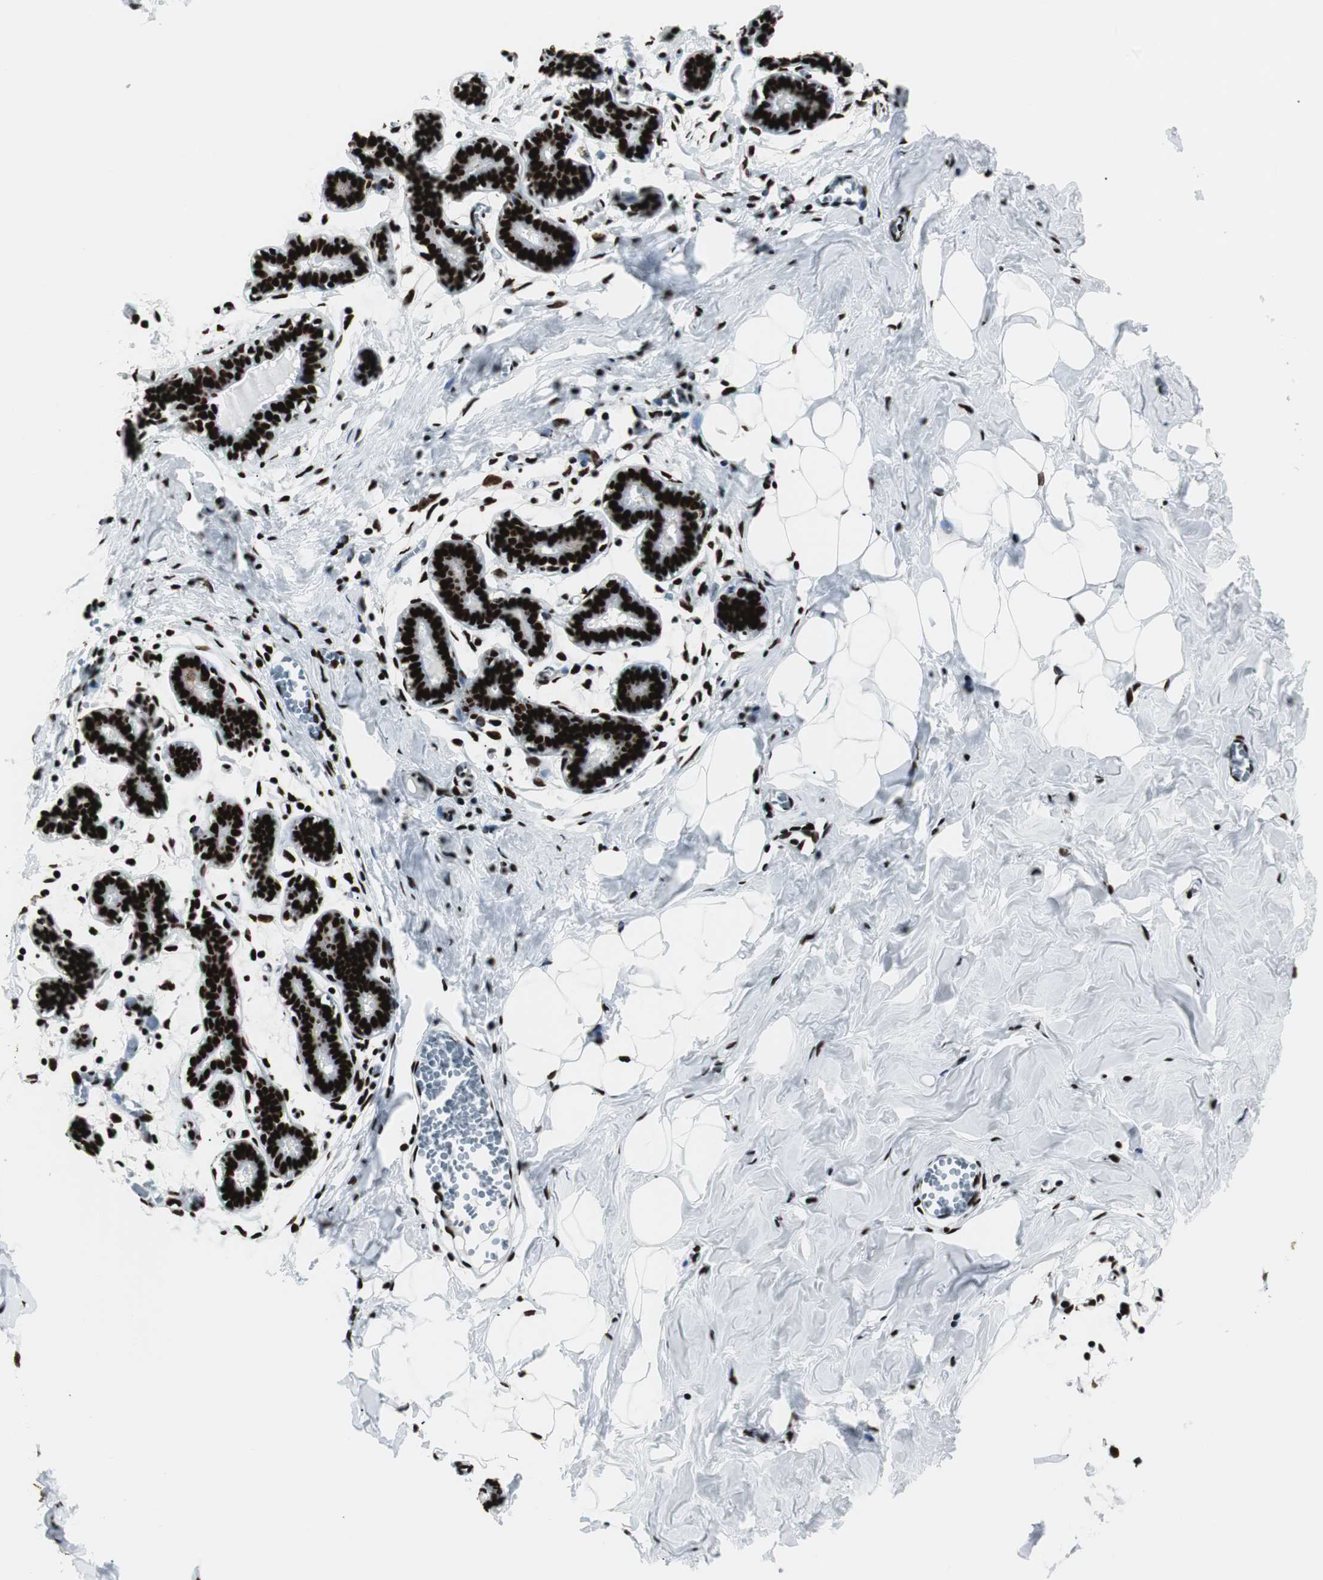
{"staining": {"intensity": "strong", "quantity": ">75%", "location": "nuclear"}, "tissue": "breast", "cell_type": "Adipocytes", "image_type": "normal", "snomed": [{"axis": "morphology", "description": "Normal tissue, NOS"}, {"axis": "topography", "description": "Breast"}], "caption": "Protein positivity by IHC exhibits strong nuclear staining in approximately >75% of adipocytes in normal breast.", "gene": "NCL", "patient": {"sex": "female", "age": 27}}